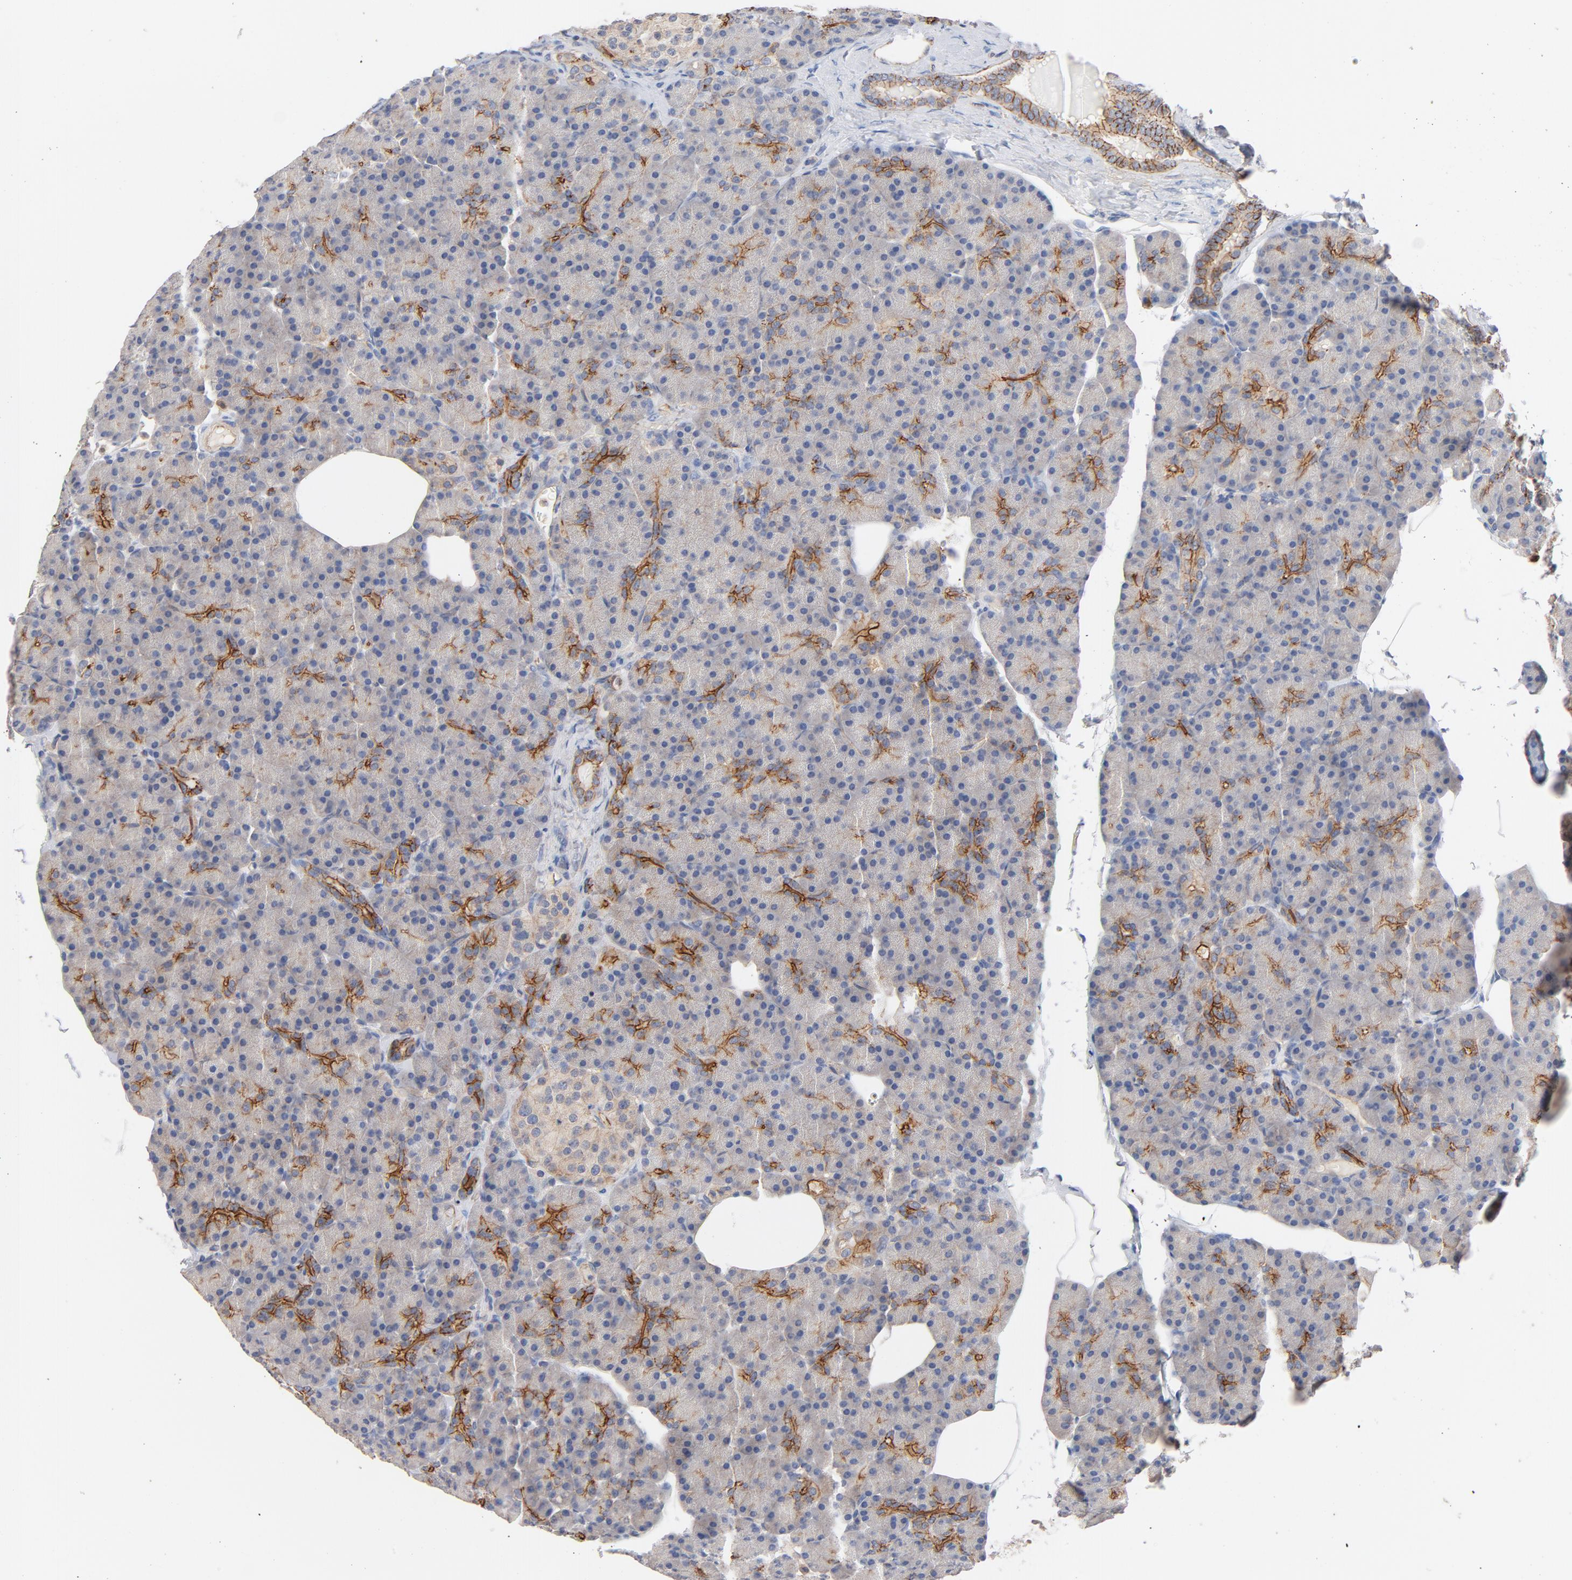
{"staining": {"intensity": "strong", "quantity": "<25%", "location": "cytoplasmic/membranous"}, "tissue": "pancreas", "cell_type": "Exocrine glandular cells", "image_type": "normal", "snomed": [{"axis": "morphology", "description": "Normal tissue, NOS"}, {"axis": "topography", "description": "Pancreas"}], "caption": "About <25% of exocrine glandular cells in unremarkable pancreas reveal strong cytoplasmic/membranous protein positivity as visualized by brown immunohistochemical staining.", "gene": "STRN3", "patient": {"sex": "female", "age": 43}}